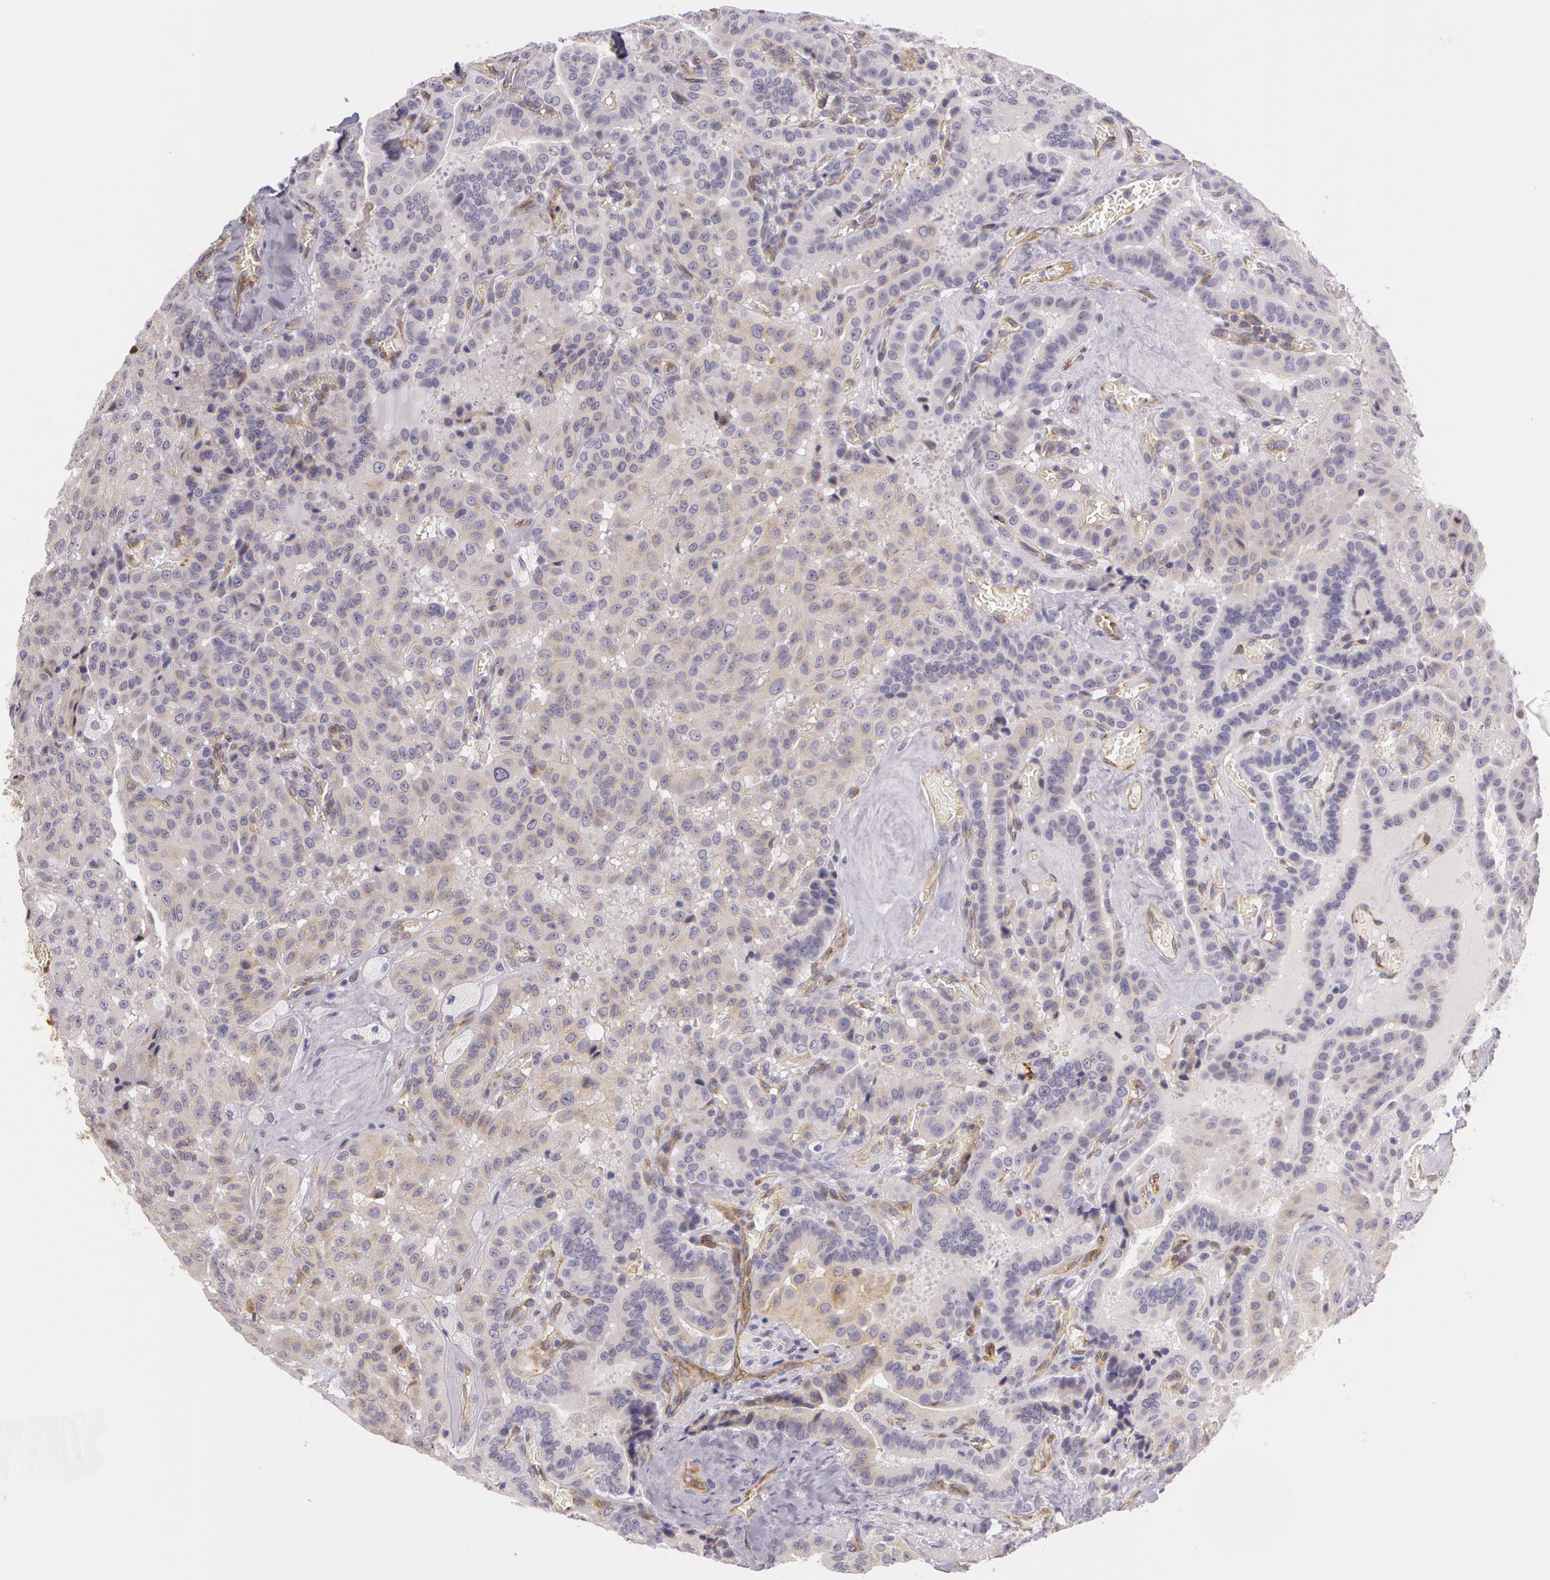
{"staining": {"intensity": "weak", "quantity": "25%-75%", "location": "cytoplasmic/membranous"}, "tissue": "thyroid cancer", "cell_type": "Tumor cells", "image_type": "cancer", "snomed": [{"axis": "morphology", "description": "Papillary adenocarcinoma, NOS"}, {"axis": "topography", "description": "Thyroid gland"}], "caption": "Thyroid cancer (papillary adenocarcinoma) stained with a protein marker exhibits weak staining in tumor cells.", "gene": "APP", "patient": {"sex": "male", "age": 87}}